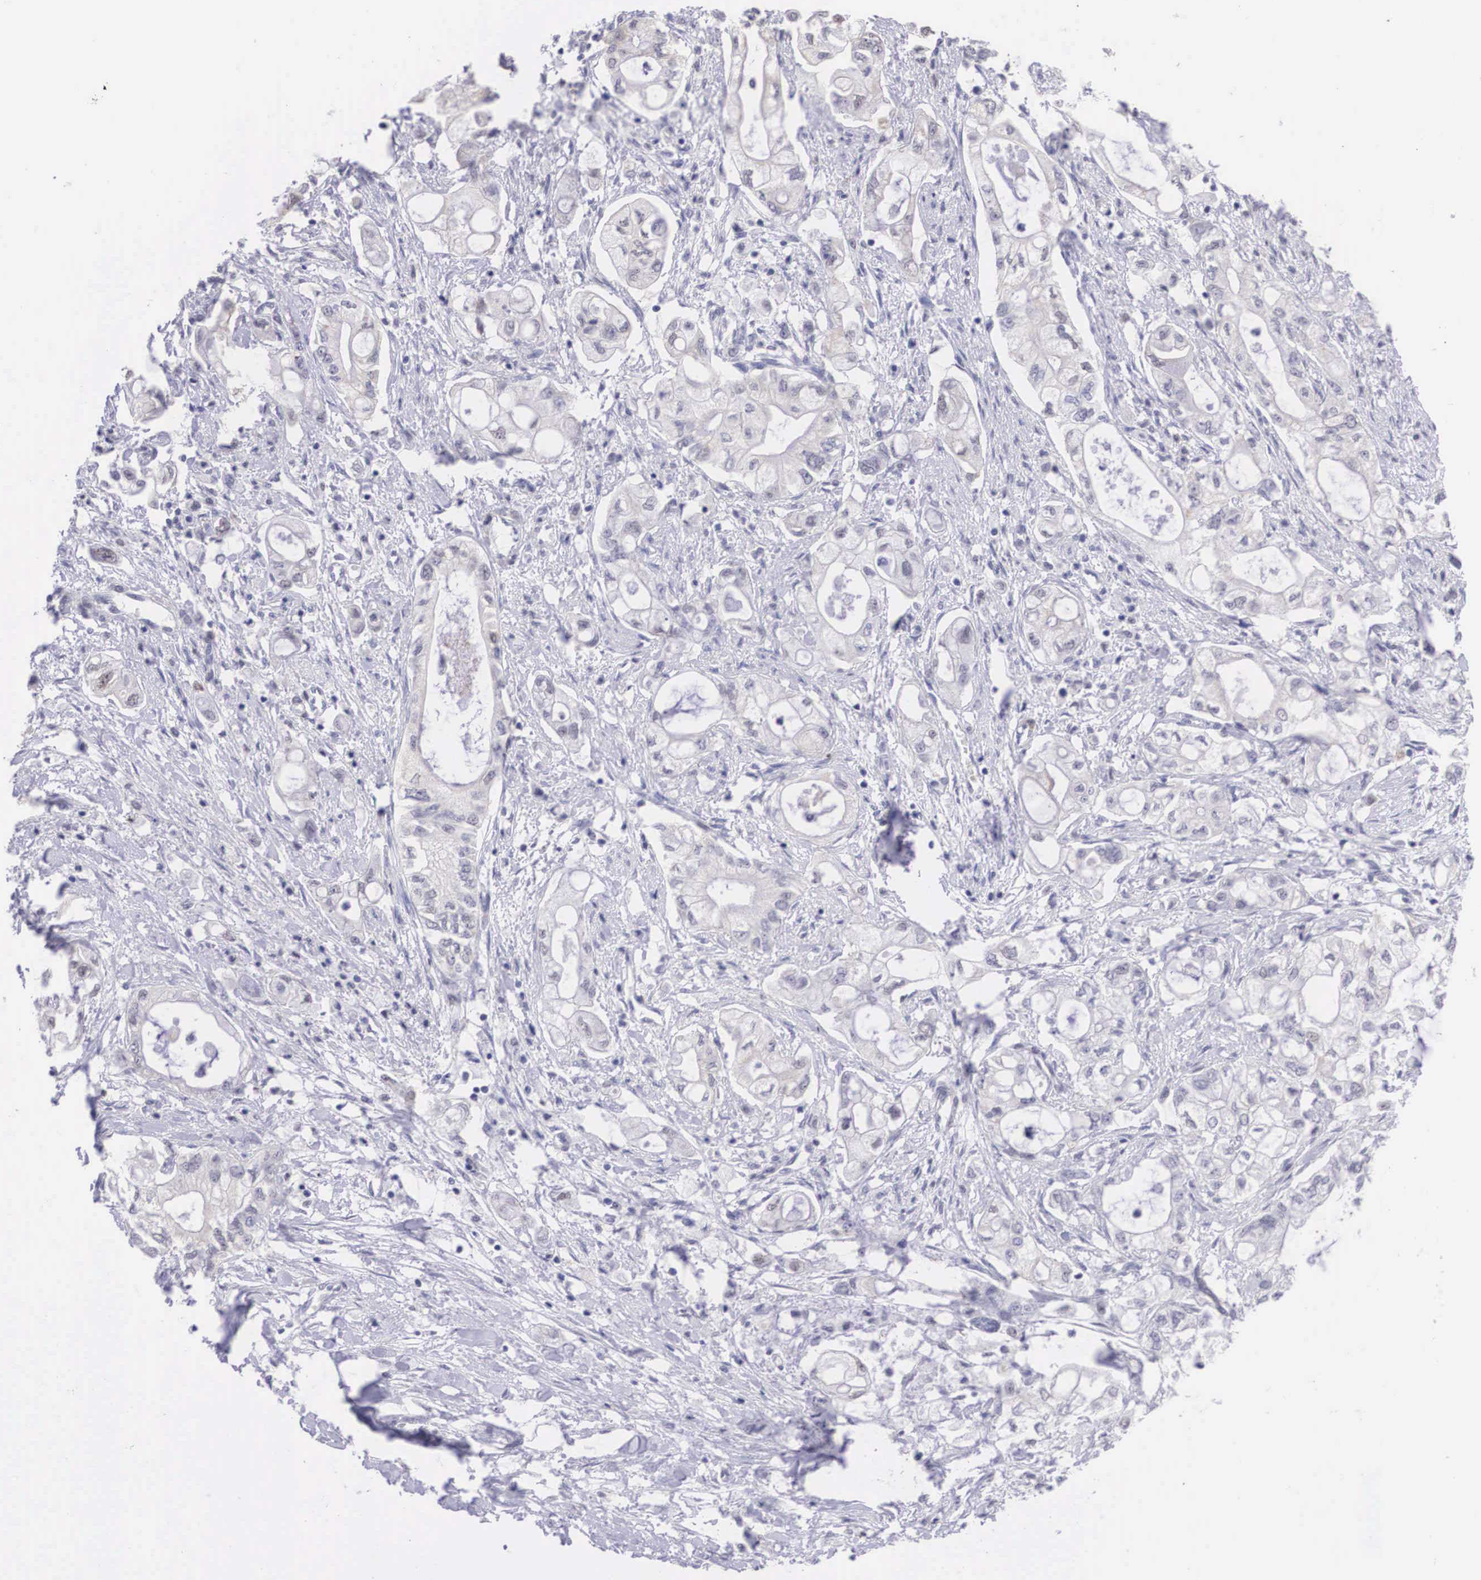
{"staining": {"intensity": "negative", "quantity": "none", "location": "none"}, "tissue": "pancreatic cancer", "cell_type": "Tumor cells", "image_type": "cancer", "snomed": [{"axis": "morphology", "description": "Adenocarcinoma, NOS"}, {"axis": "topography", "description": "Pancreas"}], "caption": "Pancreatic cancer was stained to show a protein in brown. There is no significant staining in tumor cells.", "gene": "ETV6", "patient": {"sex": "male", "age": 79}}